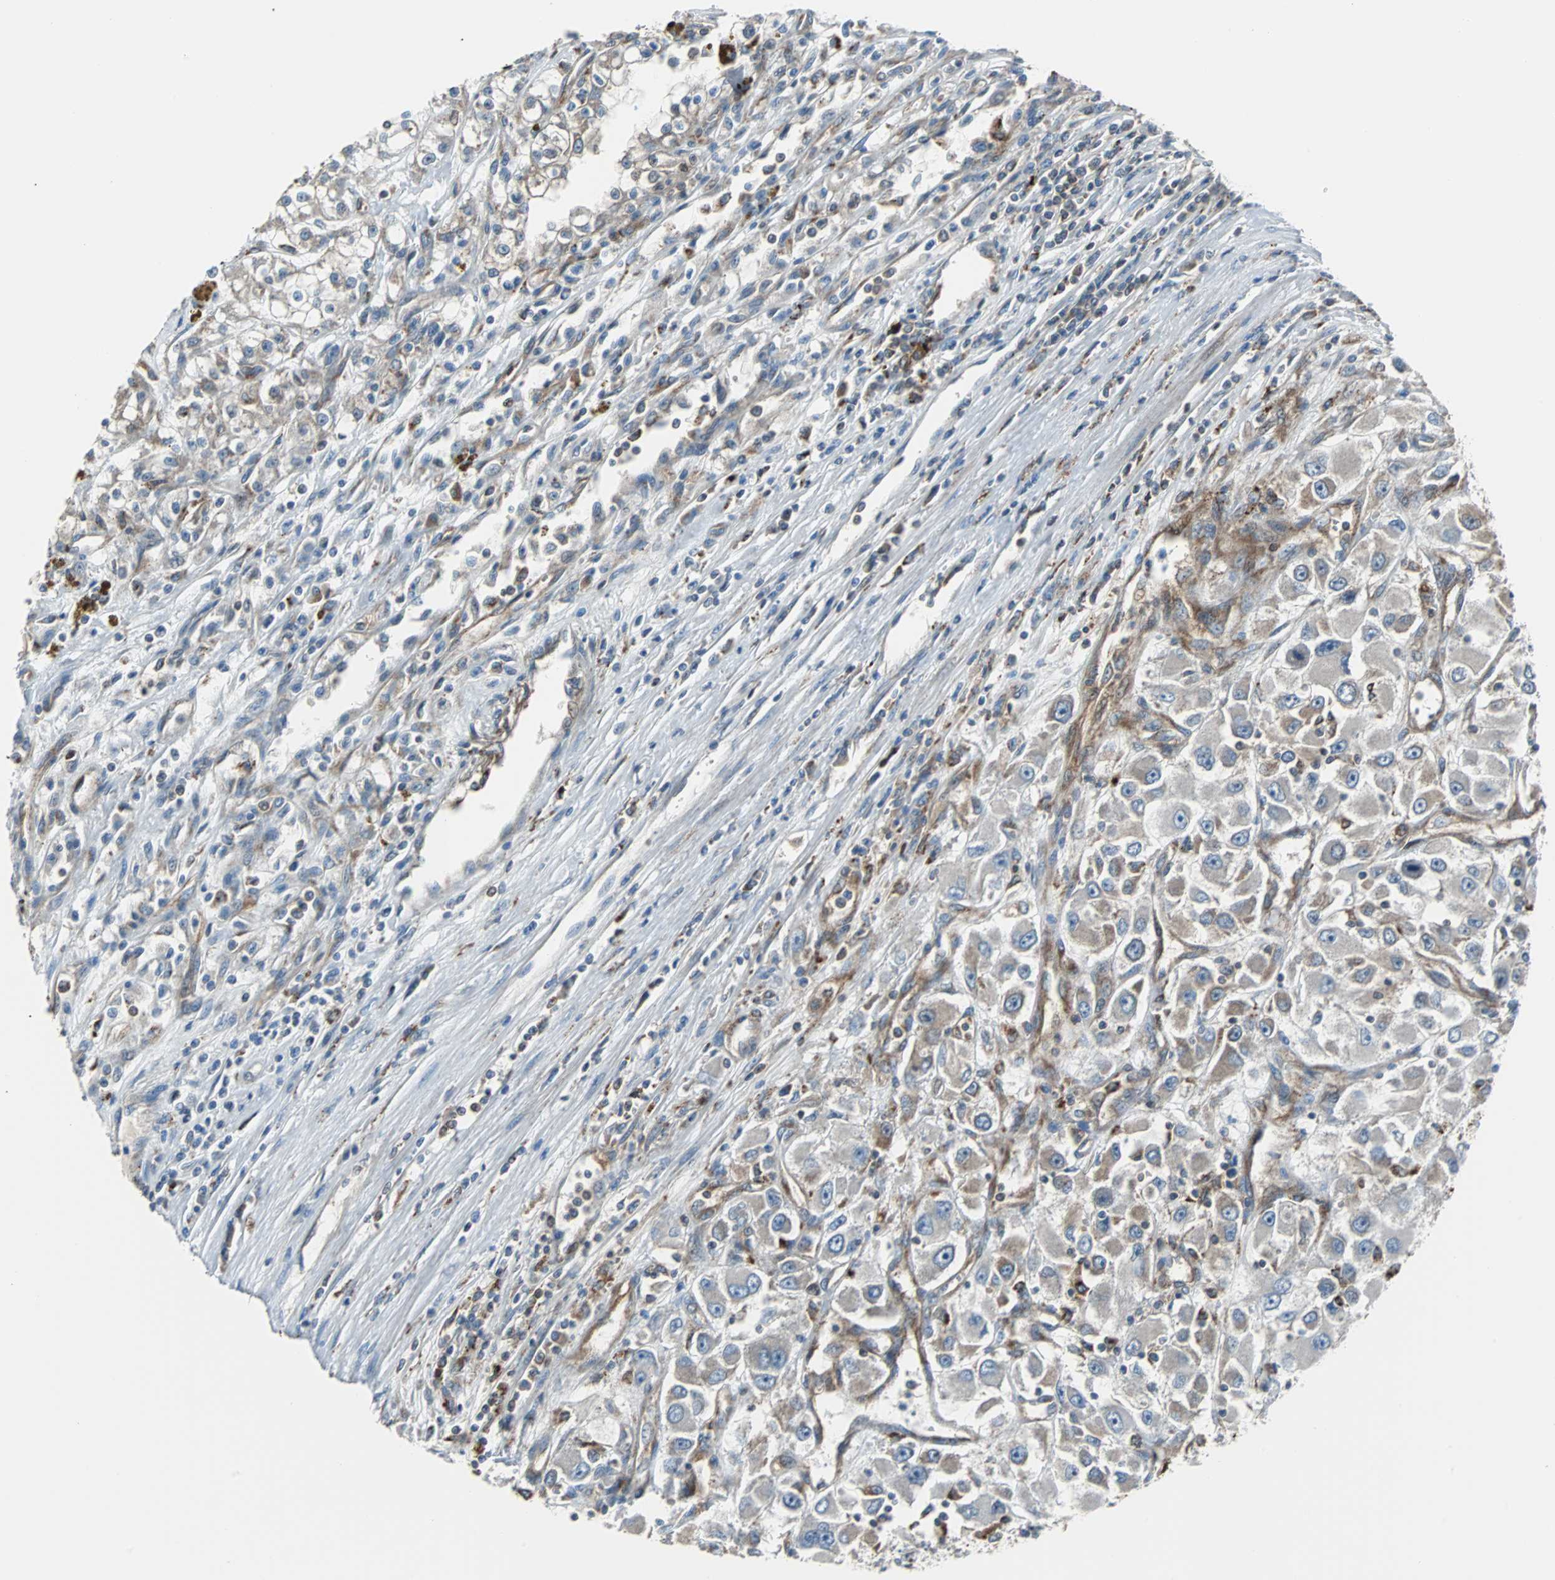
{"staining": {"intensity": "negative", "quantity": "none", "location": "none"}, "tissue": "renal cancer", "cell_type": "Tumor cells", "image_type": "cancer", "snomed": [{"axis": "morphology", "description": "Adenocarcinoma, NOS"}, {"axis": "topography", "description": "Kidney"}], "caption": "Immunohistochemical staining of renal cancer displays no significant staining in tumor cells. (DAB immunohistochemistry (IHC) visualized using brightfield microscopy, high magnification).", "gene": "RELA", "patient": {"sex": "female", "age": 52}}